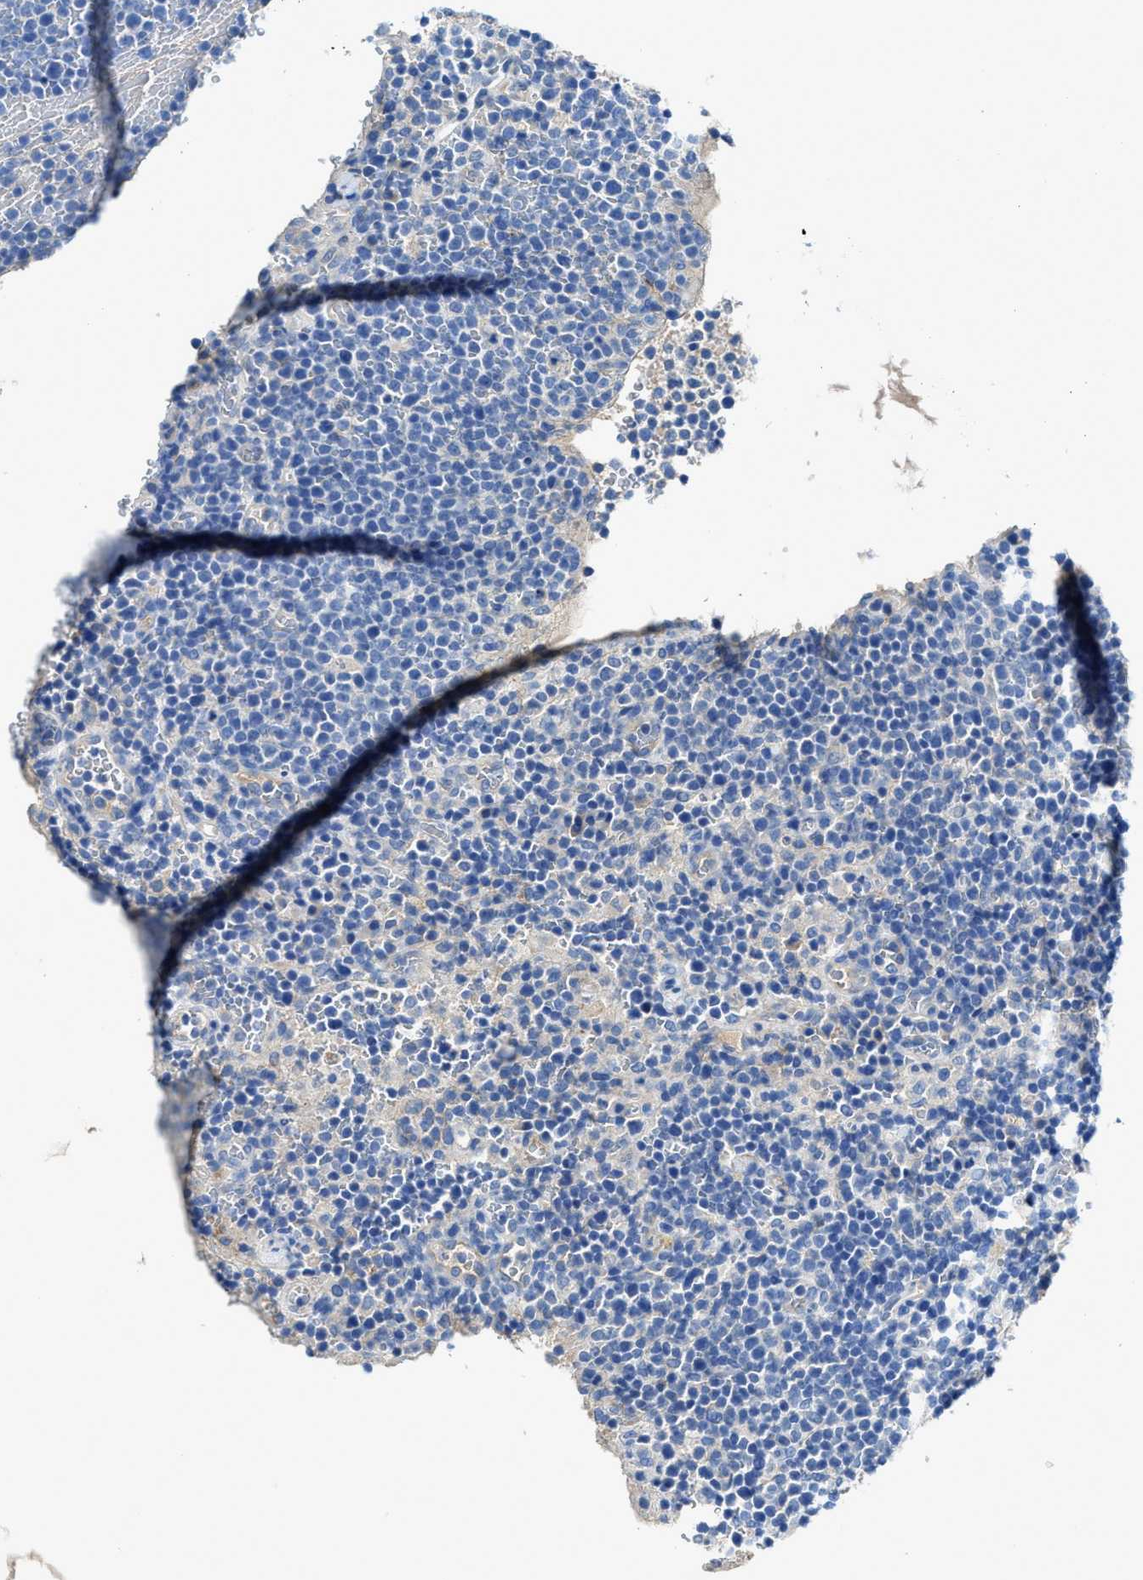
{"staining": {"intensity": "negative", "quantity": "none", "location": "none"}, "tissue": "lymphoma", "cell_type": "Tumor cells", "image_type": "cancer", "snomed": [{"axis": "morphology", "description": "Malignant lymphoma, non-Hodgkin's type, High grade"}, {"axis": "topography", "description": "Lymph node"}], "caption": "This histopathology image is of lymphoma stained with immunohistochemistry (IHC) to label a protein in brown with the nuclei are counter-stained blue. There is no expression in tumor cells. (DAB (3,3'-diaminobenzidine) IHC visualized using brightfield microscopy, high magnification).", "gene": "PTGFRN", "patient": {"sex": "male", "age": 61}}